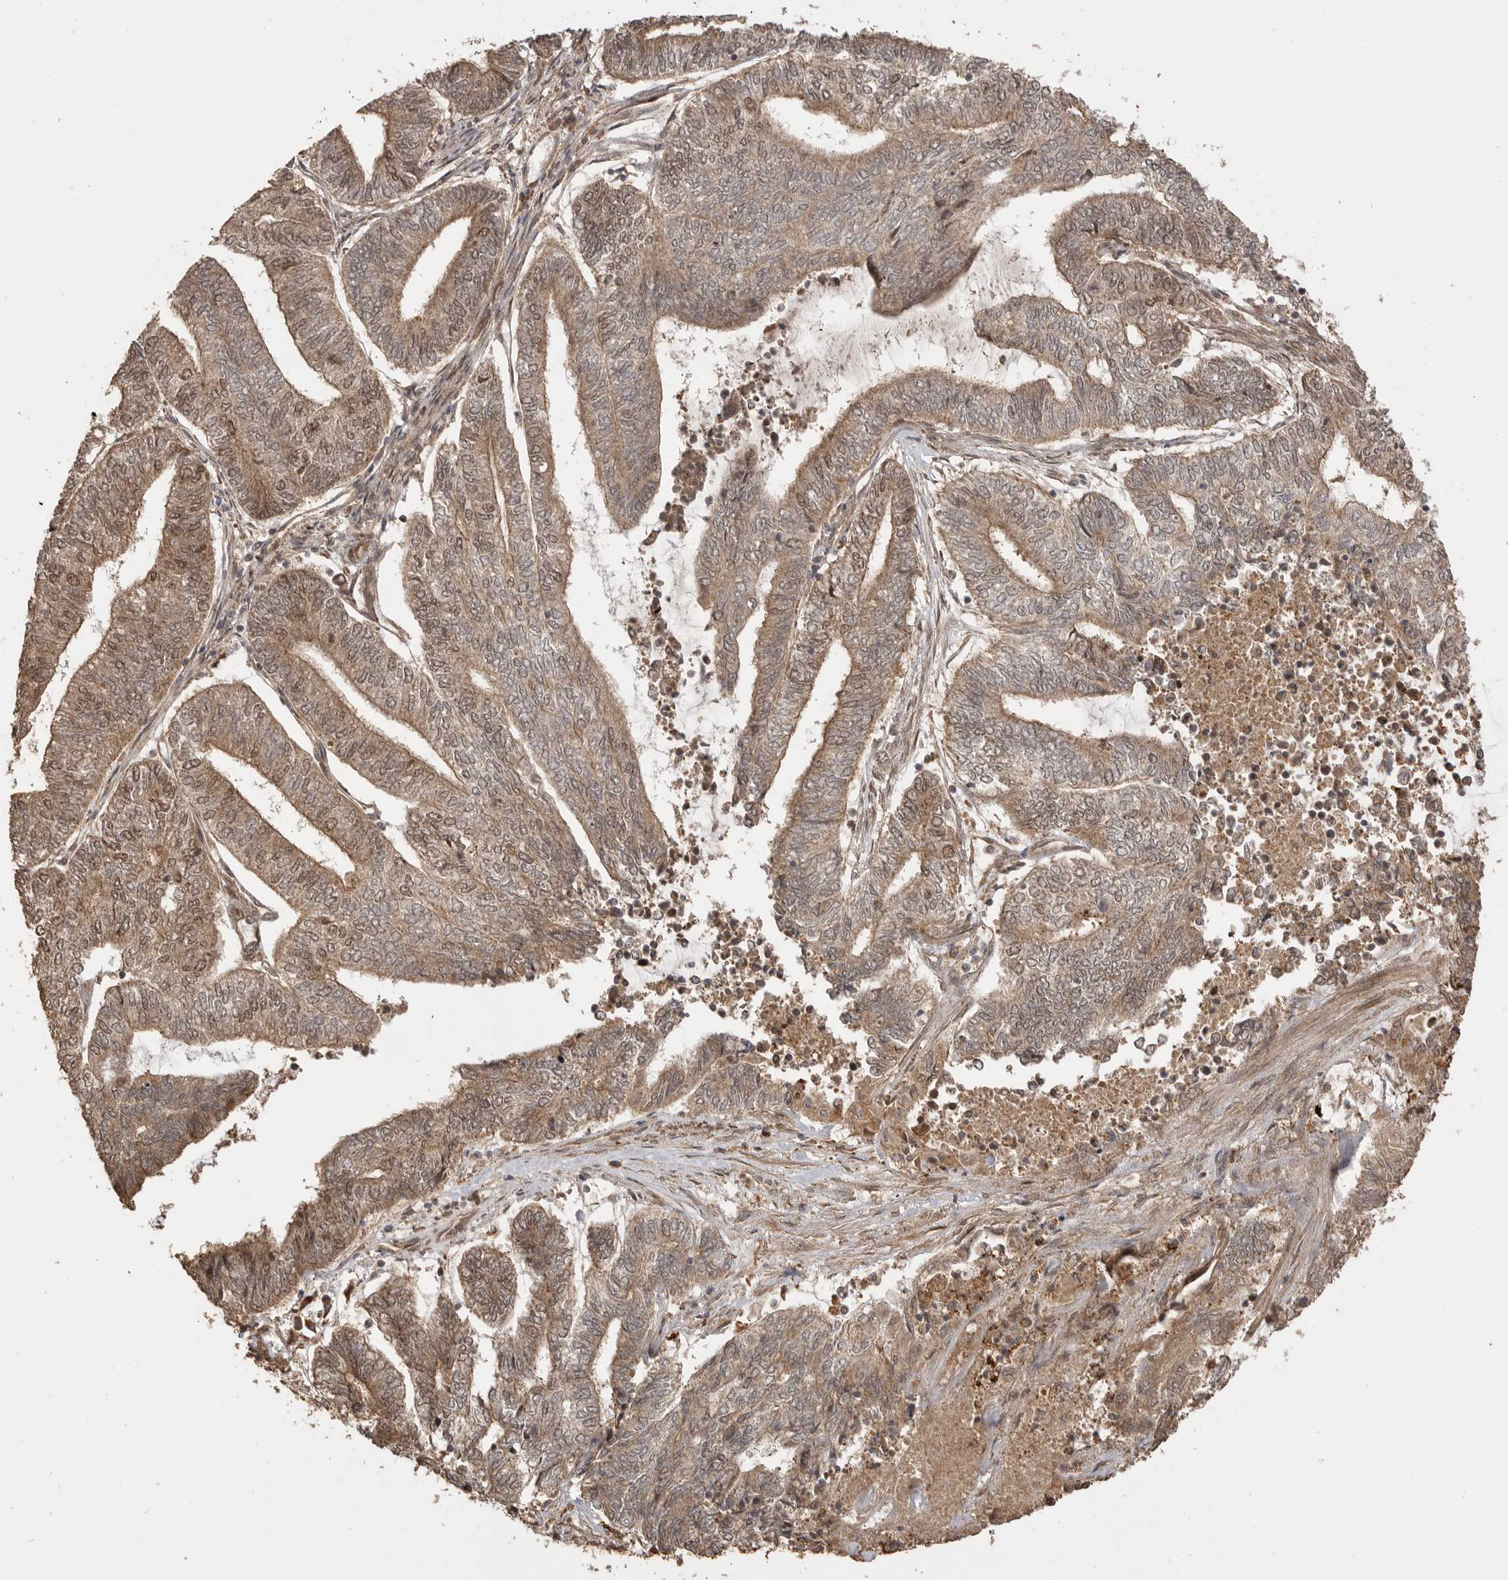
{"staining": {"intensity": "moderate", "quantity": ">75%", "location": "cytoplasmic/membranous"}, "tissue": "endometrial cancer", "cell_type": "Tumor cells", "image_type": "cancer", "snomed": [{"axis": "morphology", "description": "Adenocarcinoma, NOS"}, {"axis": "topography", "description": "Uterus"}, {"axis": "topography", "description": "Endometrium"}], "caption": "This is a micrograph of immunohistochemistry (IHC) staining of endometrial cancer (adenocarcinoma), which shows moderate staining in the cytoplasmic/membranous of tumor cells.", "gene": "BOC", "patient": {"sex": "female", "age": 70}}